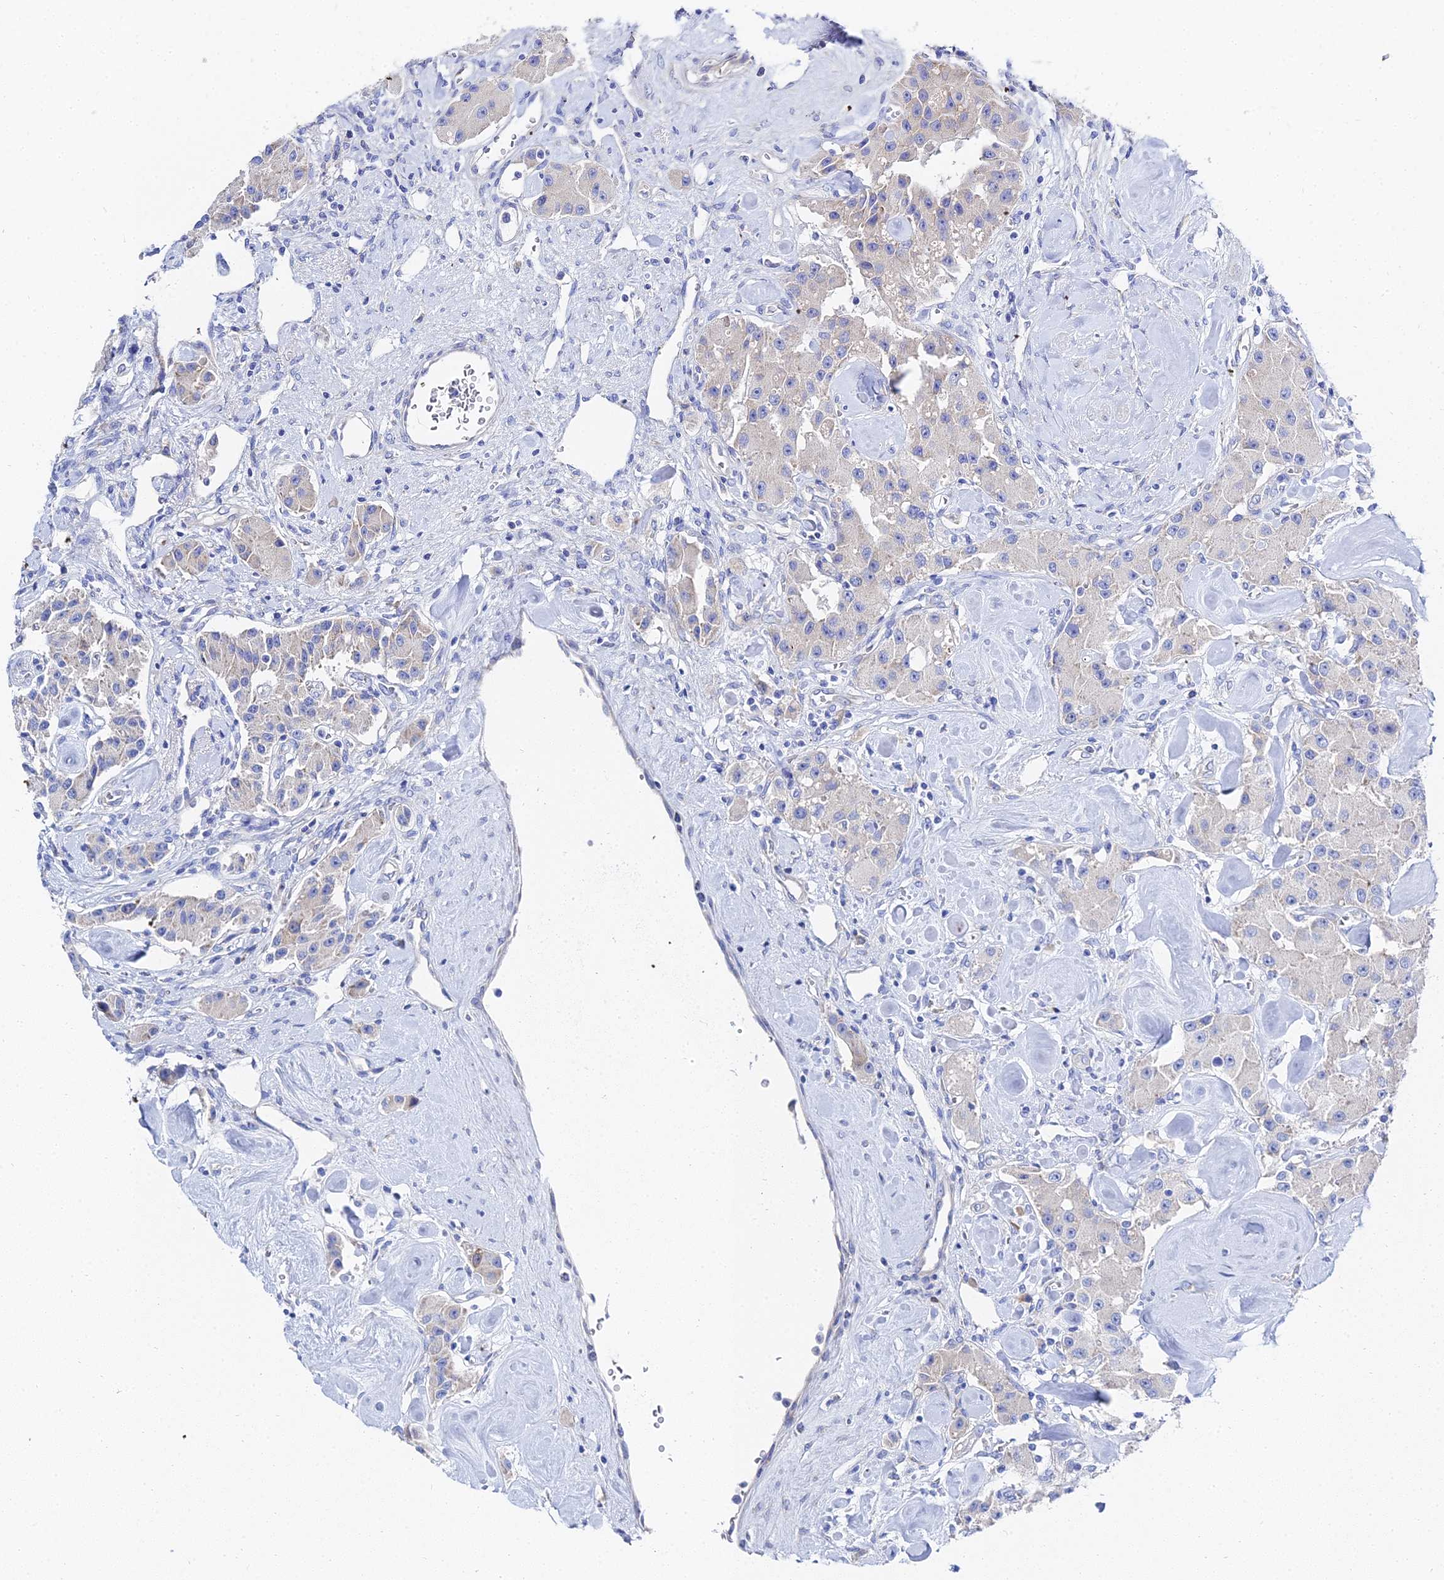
{"staining": {"intensity": "negative", "quantity": "none", "location": "none"}, "tissue": "carcinoid", "cell_type": "Tumor cells", "image_type": "cancer", "snomed": [{"axis": "morphology", "description": "Carcinoid, malignant, NOS"}, {"axis": "topography", "description": "Pancreas"}], "caption": "Protein analysis of carcinoid exhibits no significant positivity in tumor cells.", "gene": "PTTG1", "patient": {"sex": "male", "age": 41}}